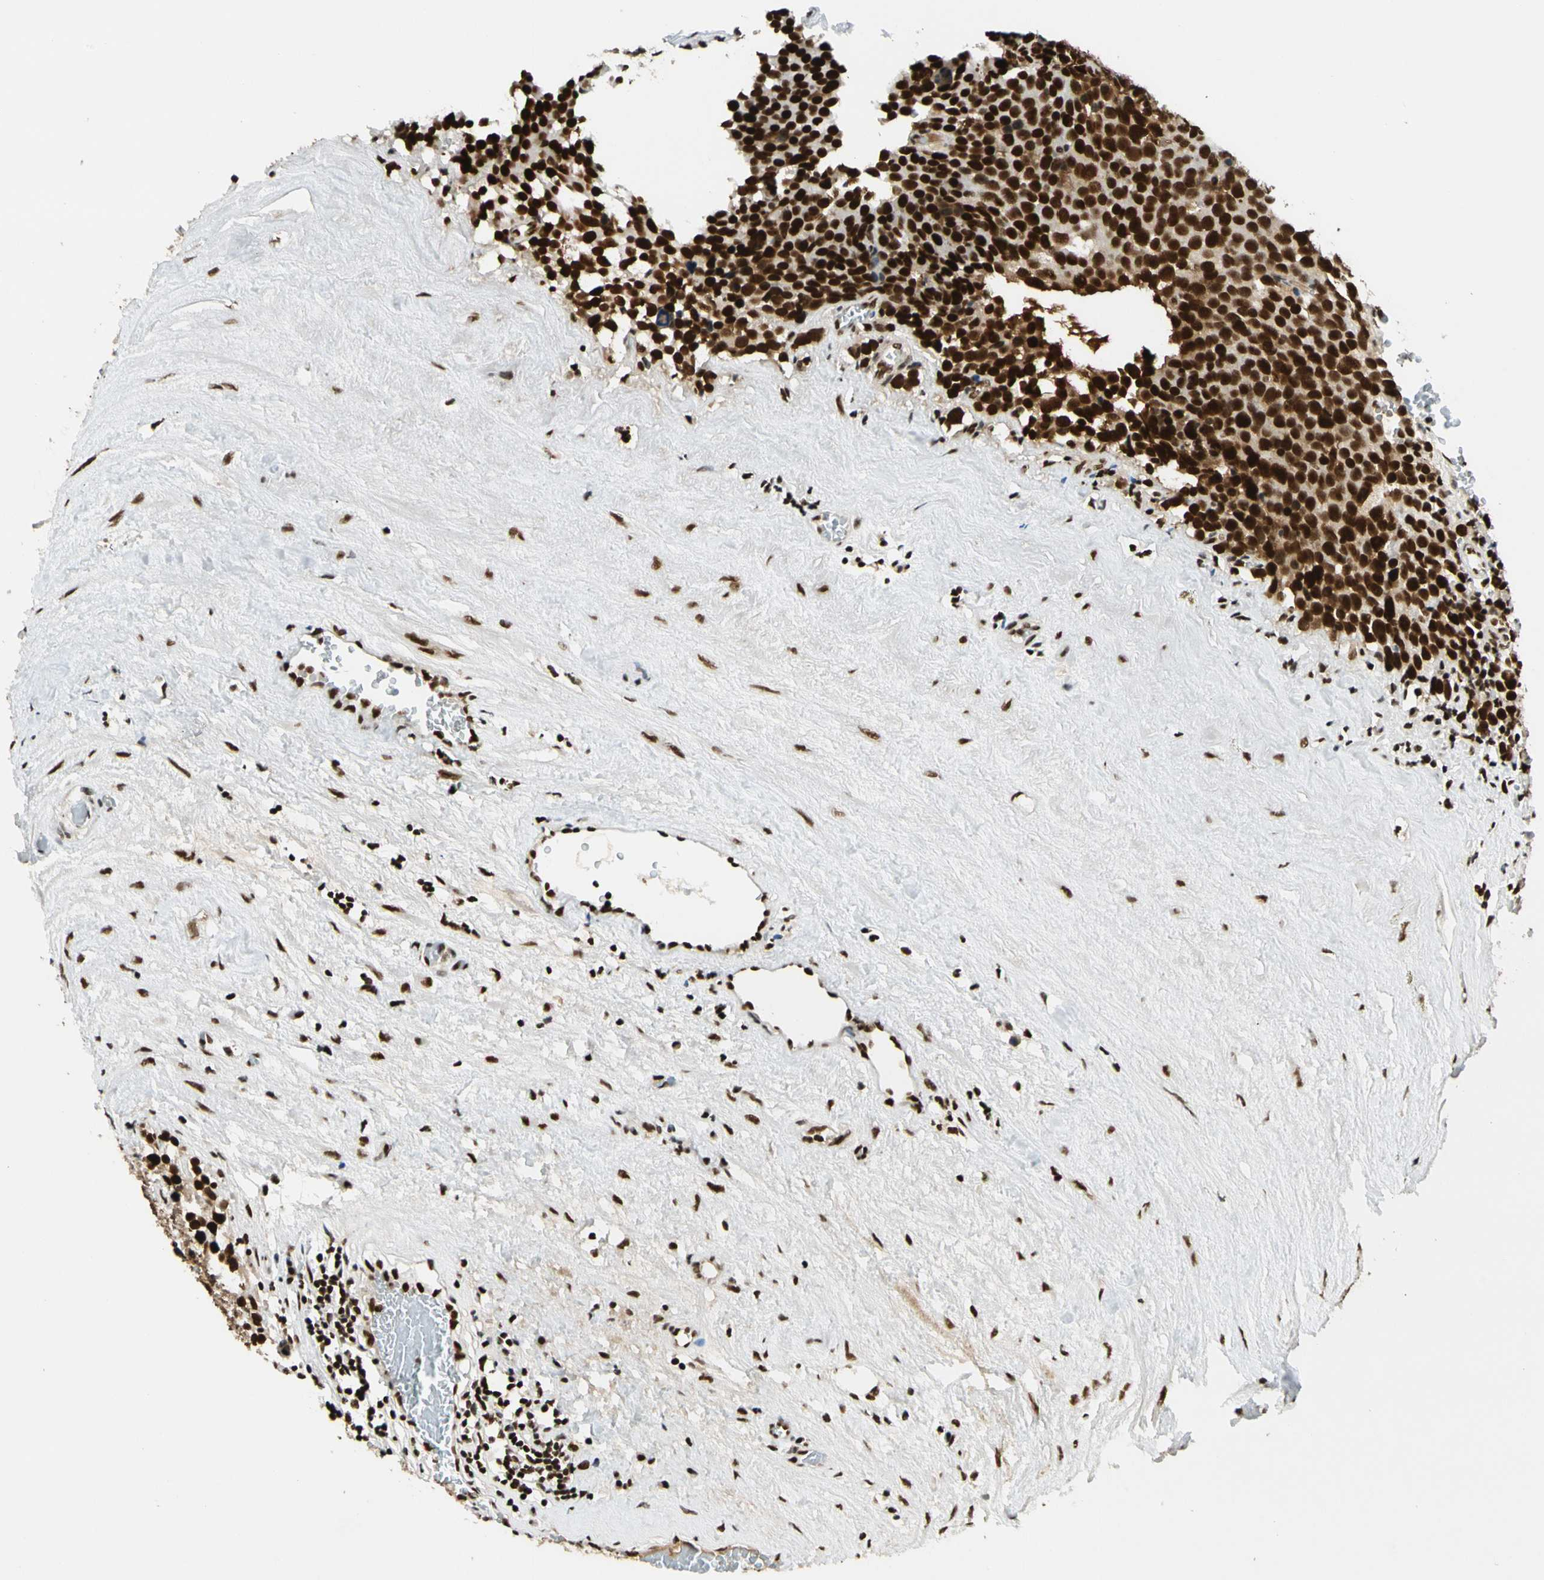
{"staining": {"intensity": "strong", "quantity": ">75%", "location": "cytoplasmic/membranous,nuclear"}, "tissue": "testis cancer", "cell_type": "Tumor cells", "image_type": "cancer", "snomed": [{"axis": "morphology", "description": "Seminoma, NOS"}, {"axis": "topography", "description": "Testis"}], "caption": "IHC (DAB) staining of testis seminoma reveals strong cytoplasmic/membranous and nuclear protein expression in about >75% of tumor cells. (DAB (3,3'-diaminobenzidine) = brown stain, brightfield microscopy at high magnification).", "gene": "CDK12", "patient": {"sex": "male", "age": 71}}